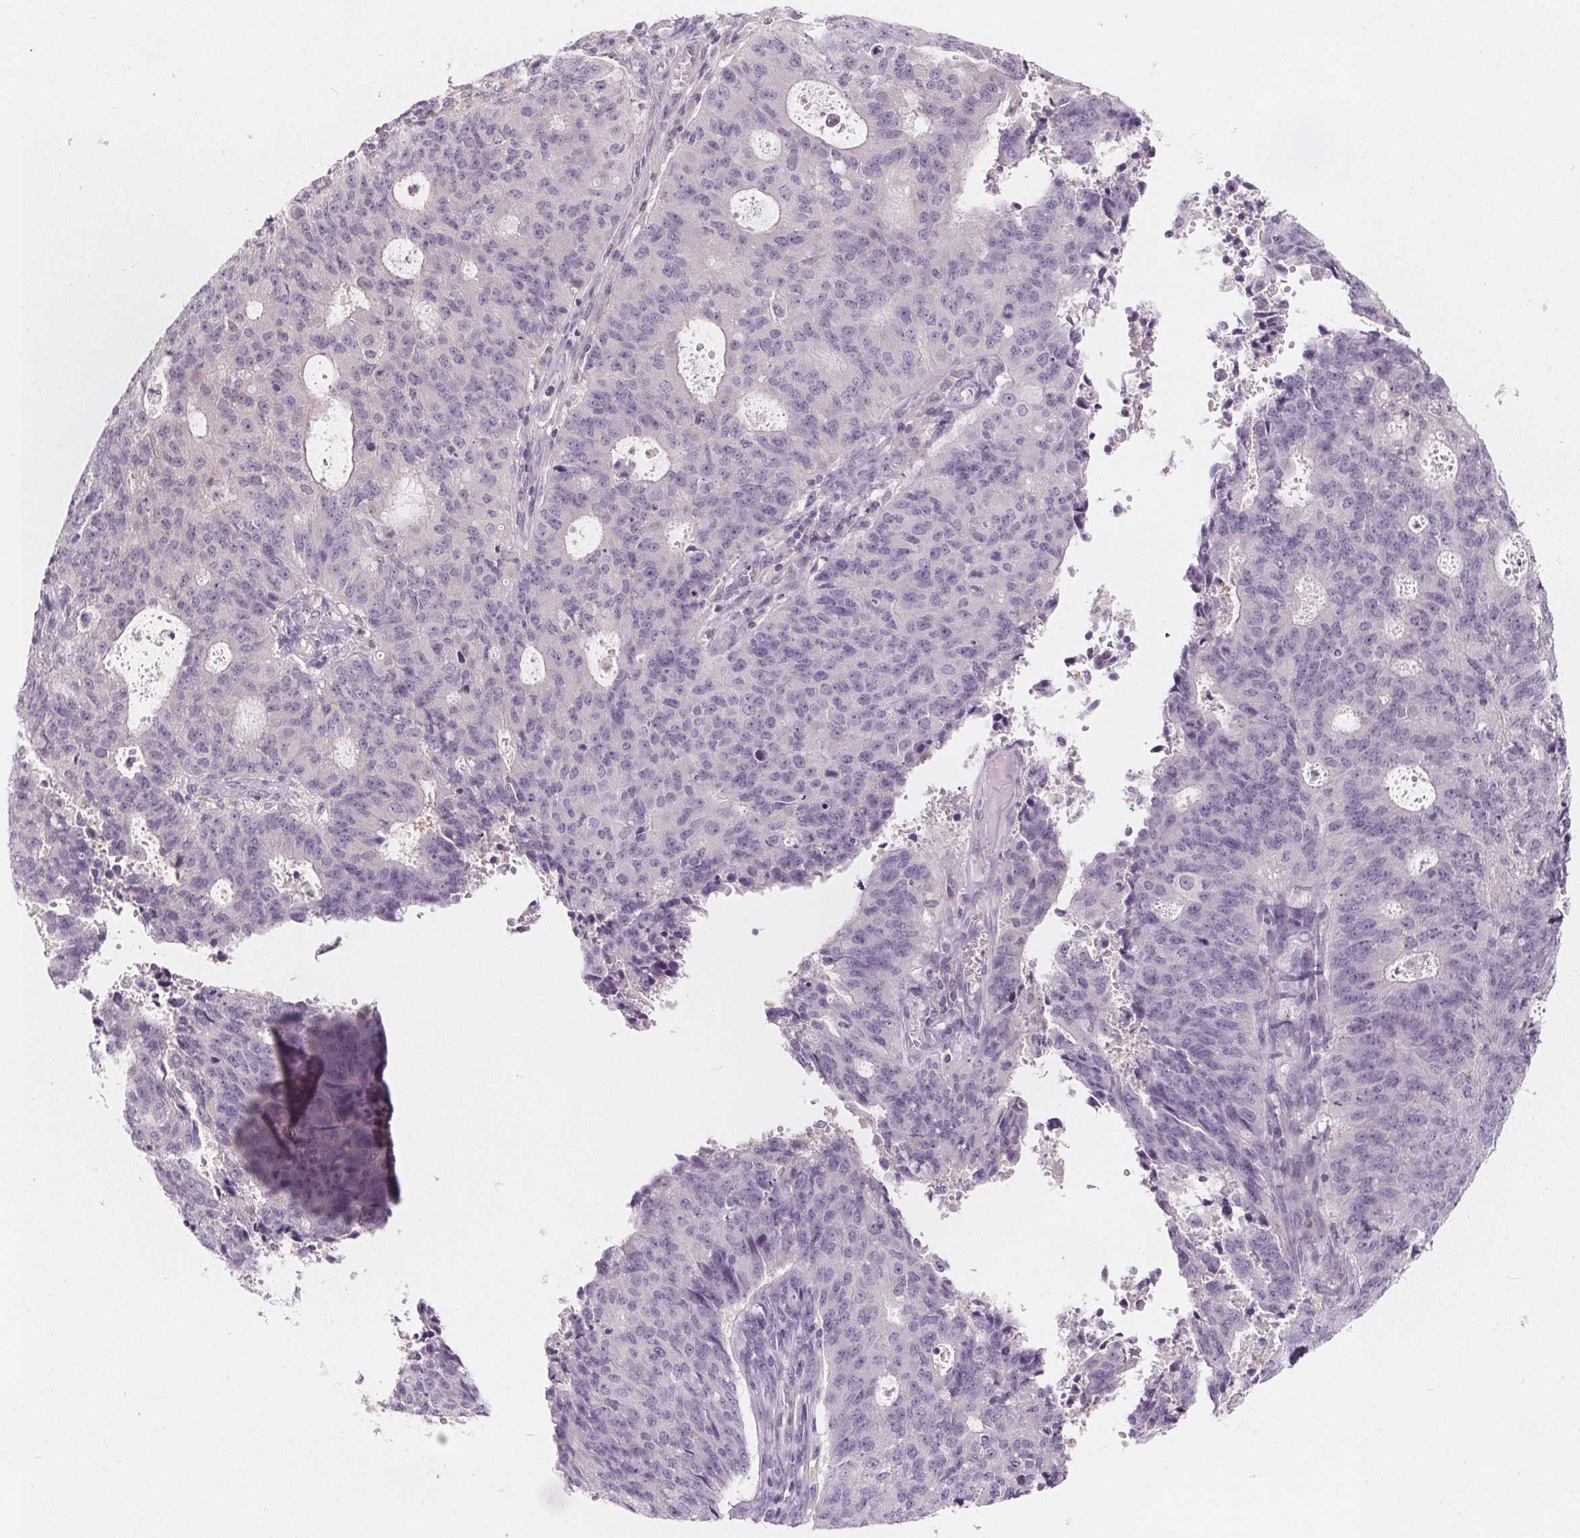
{"staining": {"intensity": "negative", "quantity": "none", "location": "none"}, "tissue": "endometrial cancer", "cell_type": "Tumor cells", "image_type": "cancer", "snomed": [{"axis": "morphology", "description": "Adenocarcinoma, NOS"}, {"axis": "topography", "description": "Endometrium"}], "caption": "Immunohistochemical staining of human endometrial adenocarcinoma shows no significant staining in tumor cells.", "gene": "UGP2", "patient": {"sex": "female", "age": 82}}